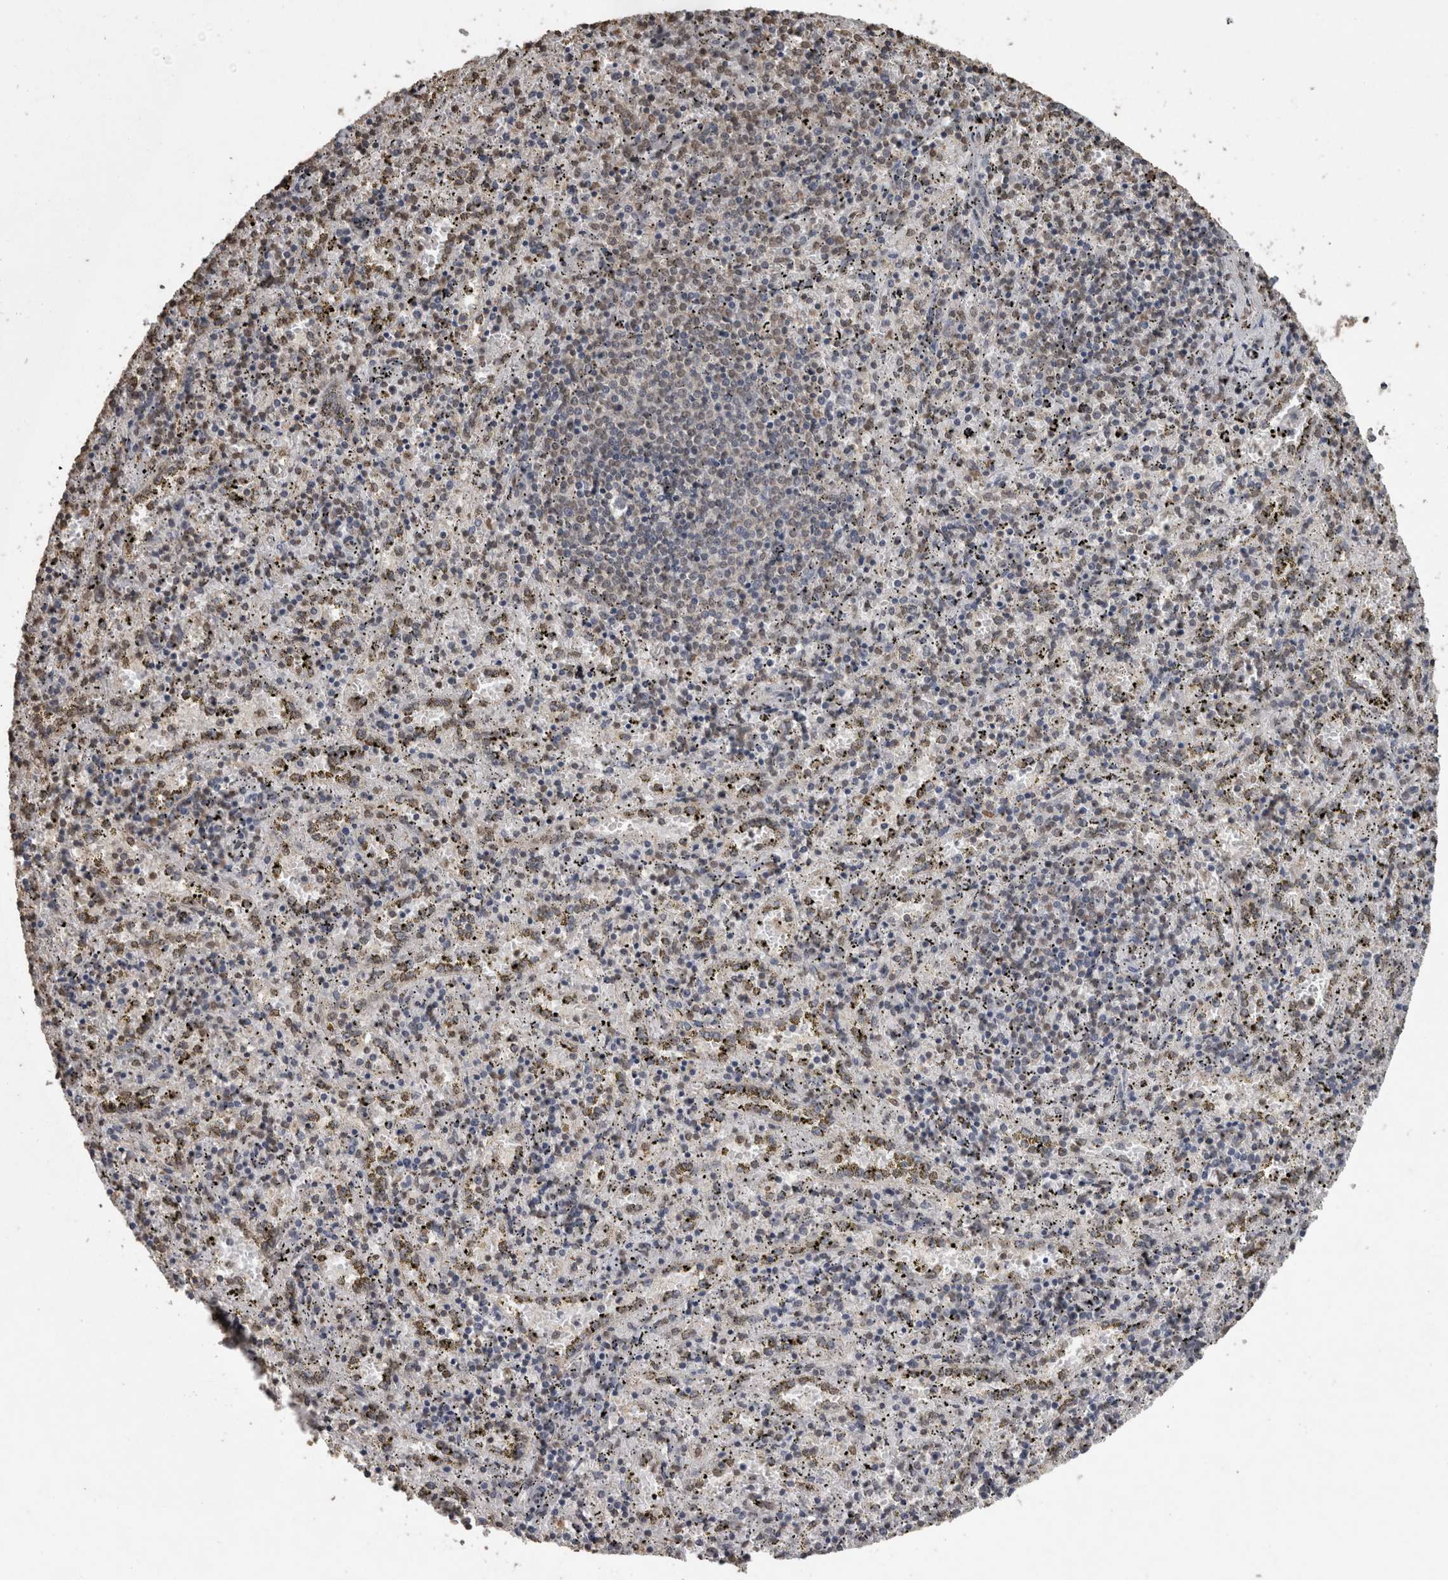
{"staining": {"intensity": "weak", "quantity": "25%-75%", "location": "nuclear"}, "tissue": "spleen", "cell_type": "Cells in red pulp", "image_type": "normal", "snomed": [{"axis": "morphology", "description": "Normal tissue, NOS"}, {"axis": "topography", "description": "Spleen"}], "caption": "Benign spleen was stained to show a protein in brown. There is low levels of weak nuclear positivity in about 25%-75% of cells in red pulp.", "gene": "SMAD7", "patient": {"sex": "male", "age": 11}}